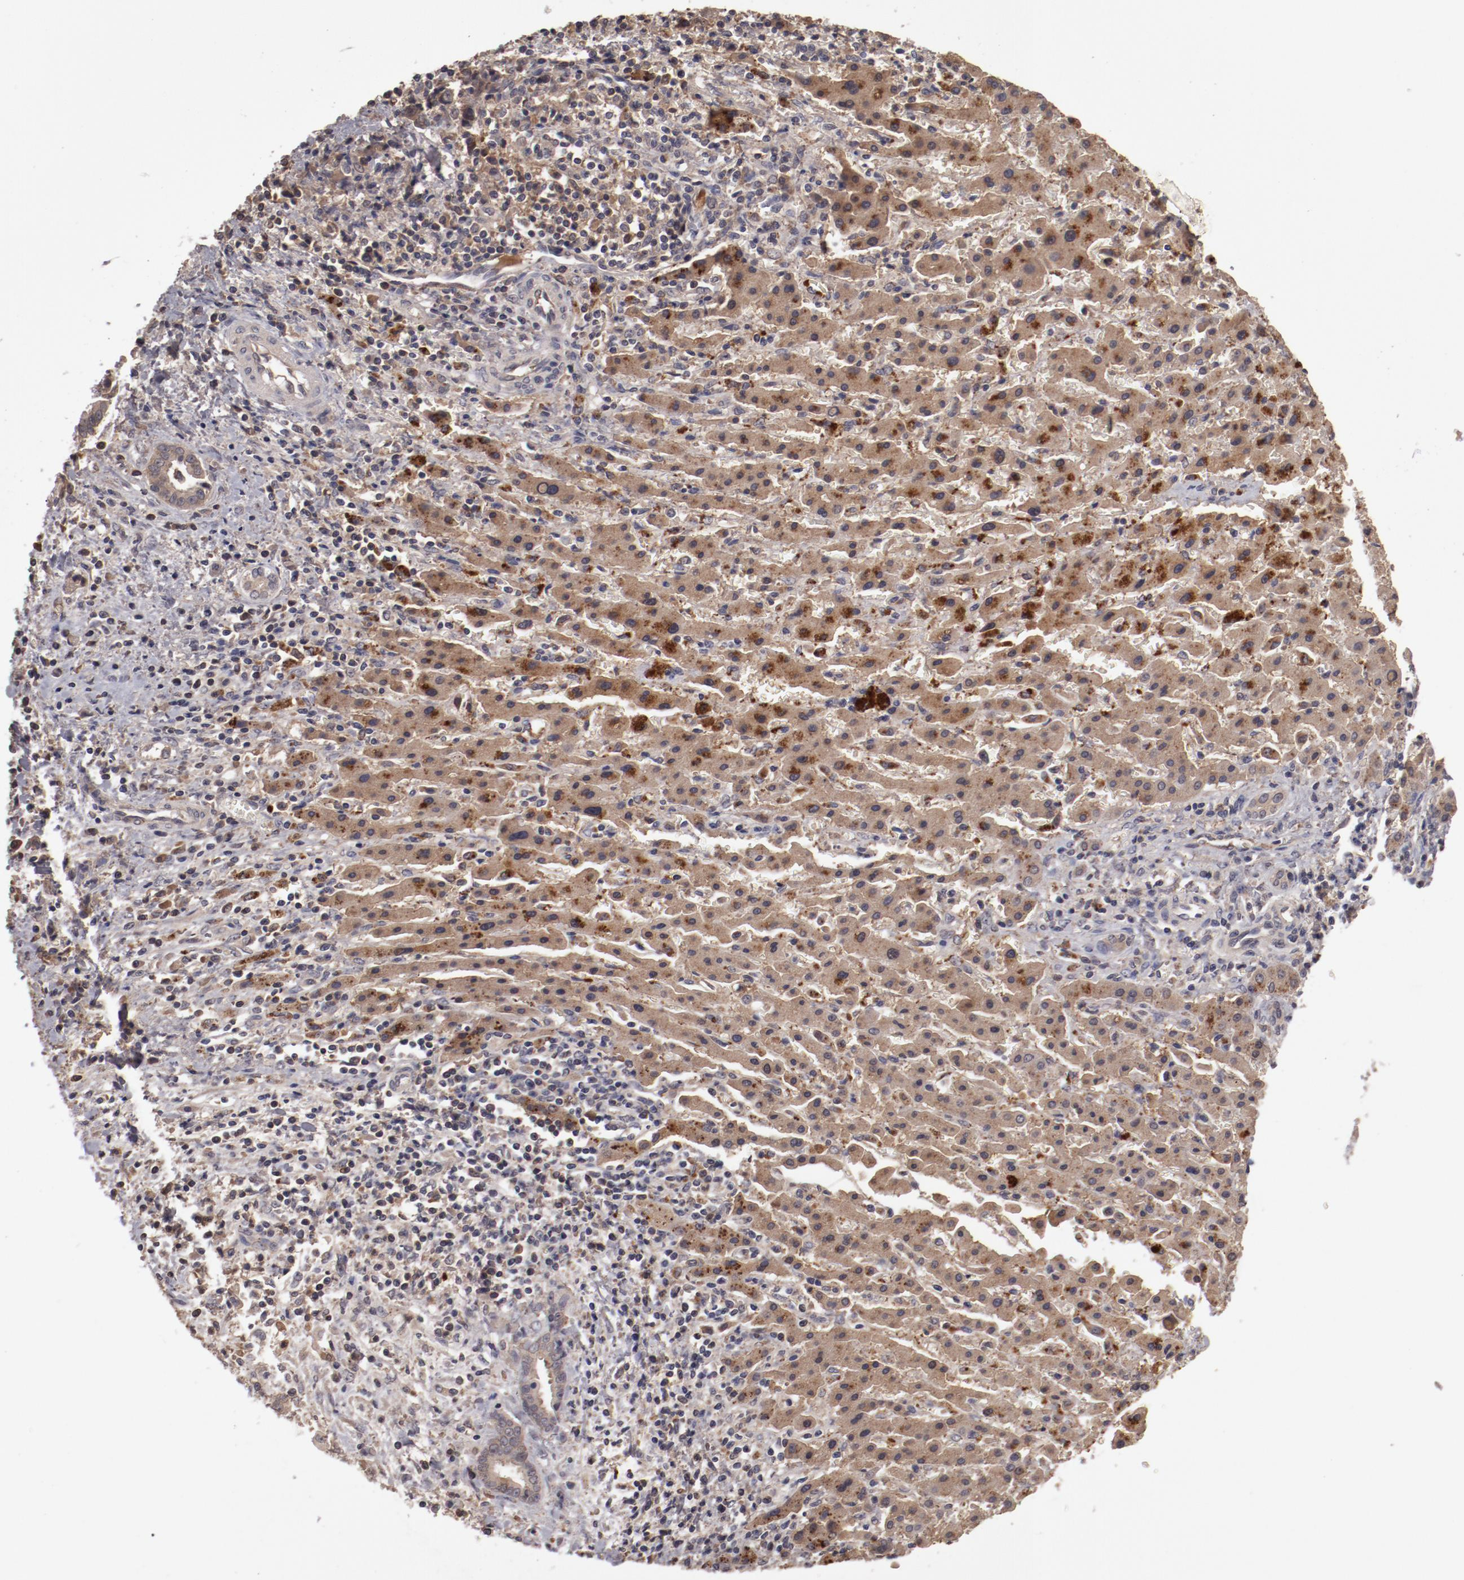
{"staining": {"intensity": "moderate", "quantity": ">75%", "location": "cytoplasmic/membranous"}, "tissue": "liver cancer", "cell_type": "Tumor cells", "image_type": "cancer", "snomed": [{"axis": "morphology", "description": "Cholangiocarcinoma"}, {"axis": "topography", "description": "Liver"}], "caption": "There is medium levels of moderate cytoplasmic/membranous staining in tumor cells of liver cancer, as demonstrated by immunohistochemical staining (brown color).", "gene": "CP", "patient": {"sex": "male", "age": 57}}